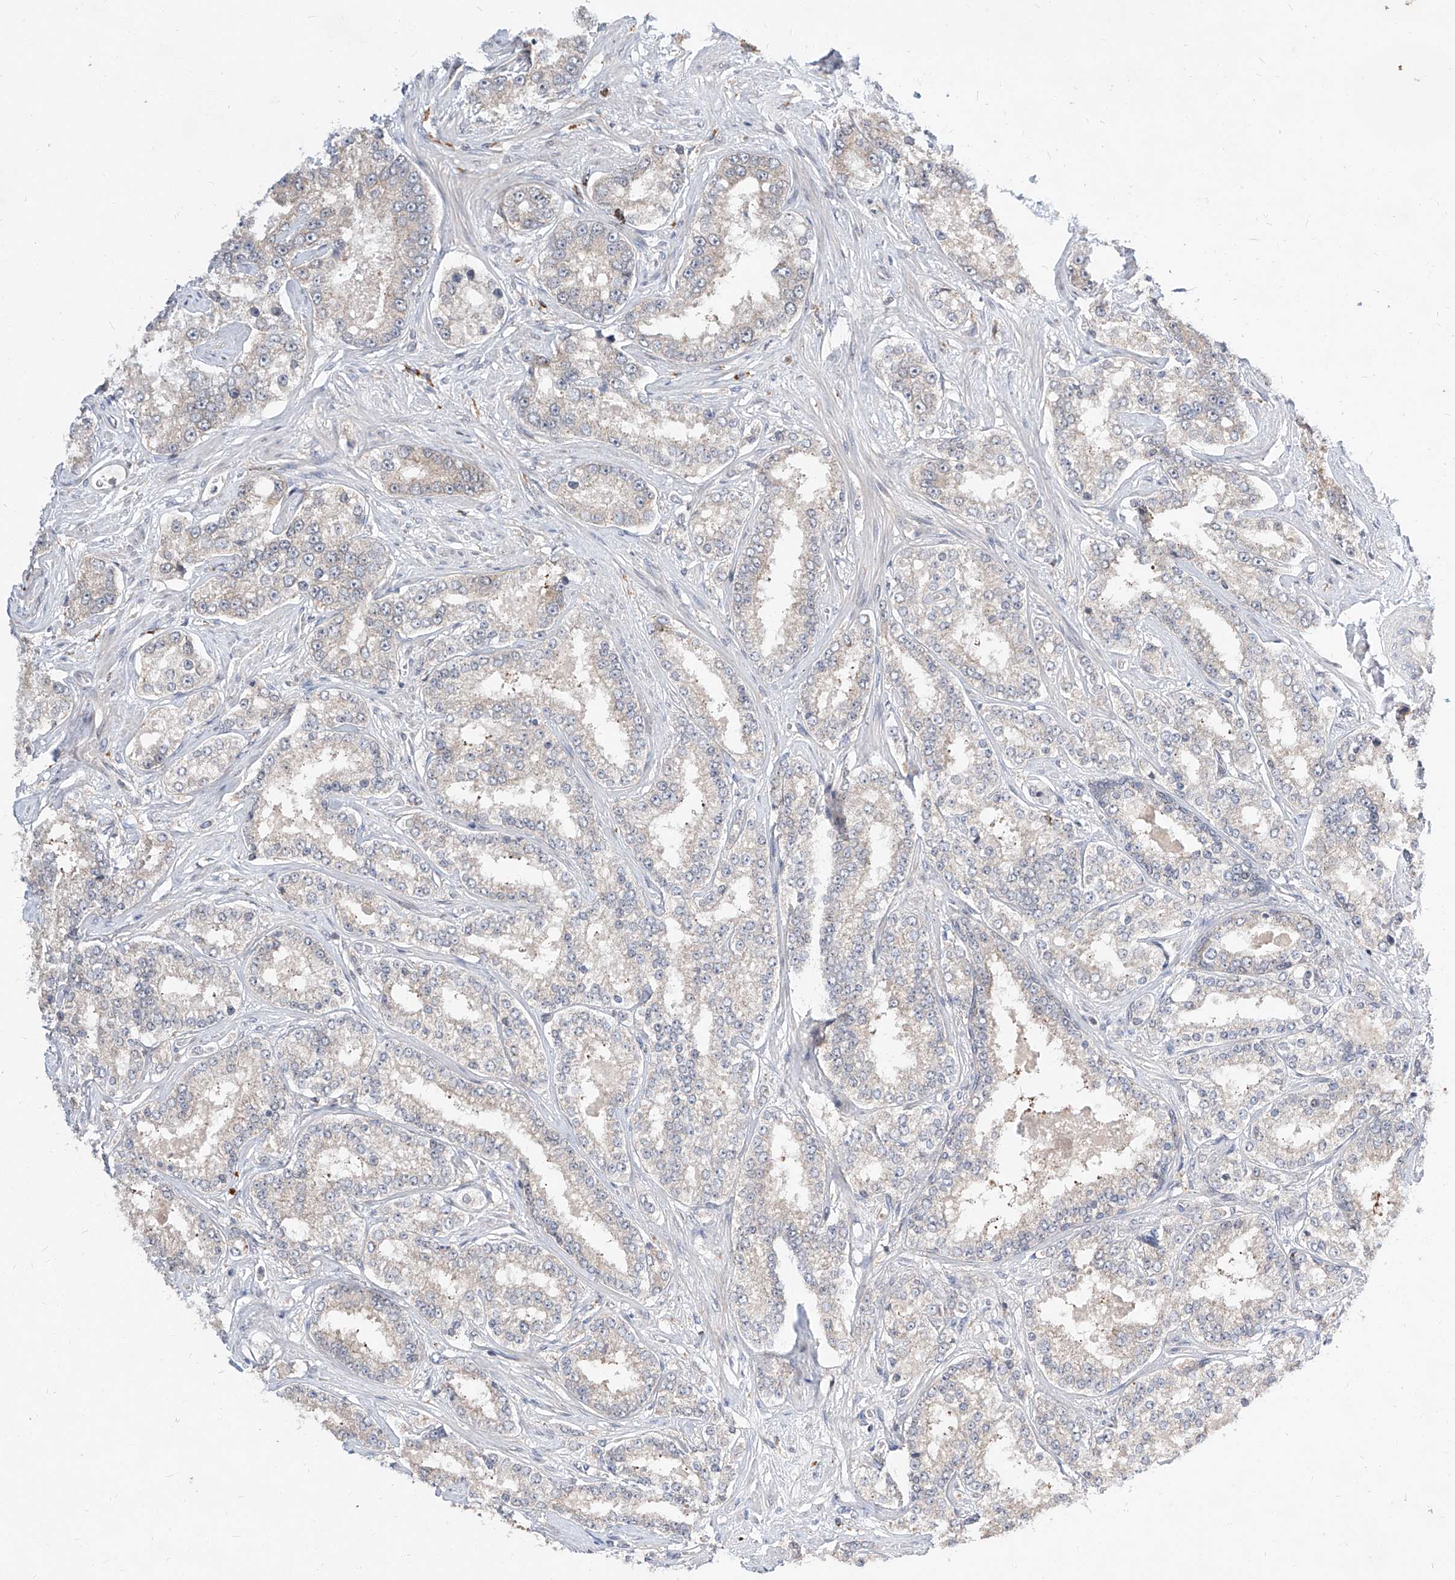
{"staining": {"intensity": "negative", "quantity": "none", "location": "none"}, "tissue": "prostate cancer", "cell_type": "Tumor cells", "image_type": "cancer", "snomed": [{"axis": "morphology", "description": "Normal tissue, NOS"}, {"axis": "morphology", "description": "Adenocarcinoma, High grade"}, {"axis": "topography", "description": "Prostate"}], "caption": "An image of prostate high-grade adenocarcinoma stained for a protein shows no brown staining in tumor cells. Nuclei are stained in blue.", "gene": "DIRAS3", "patient": {"sex": "male", "age": 83}}